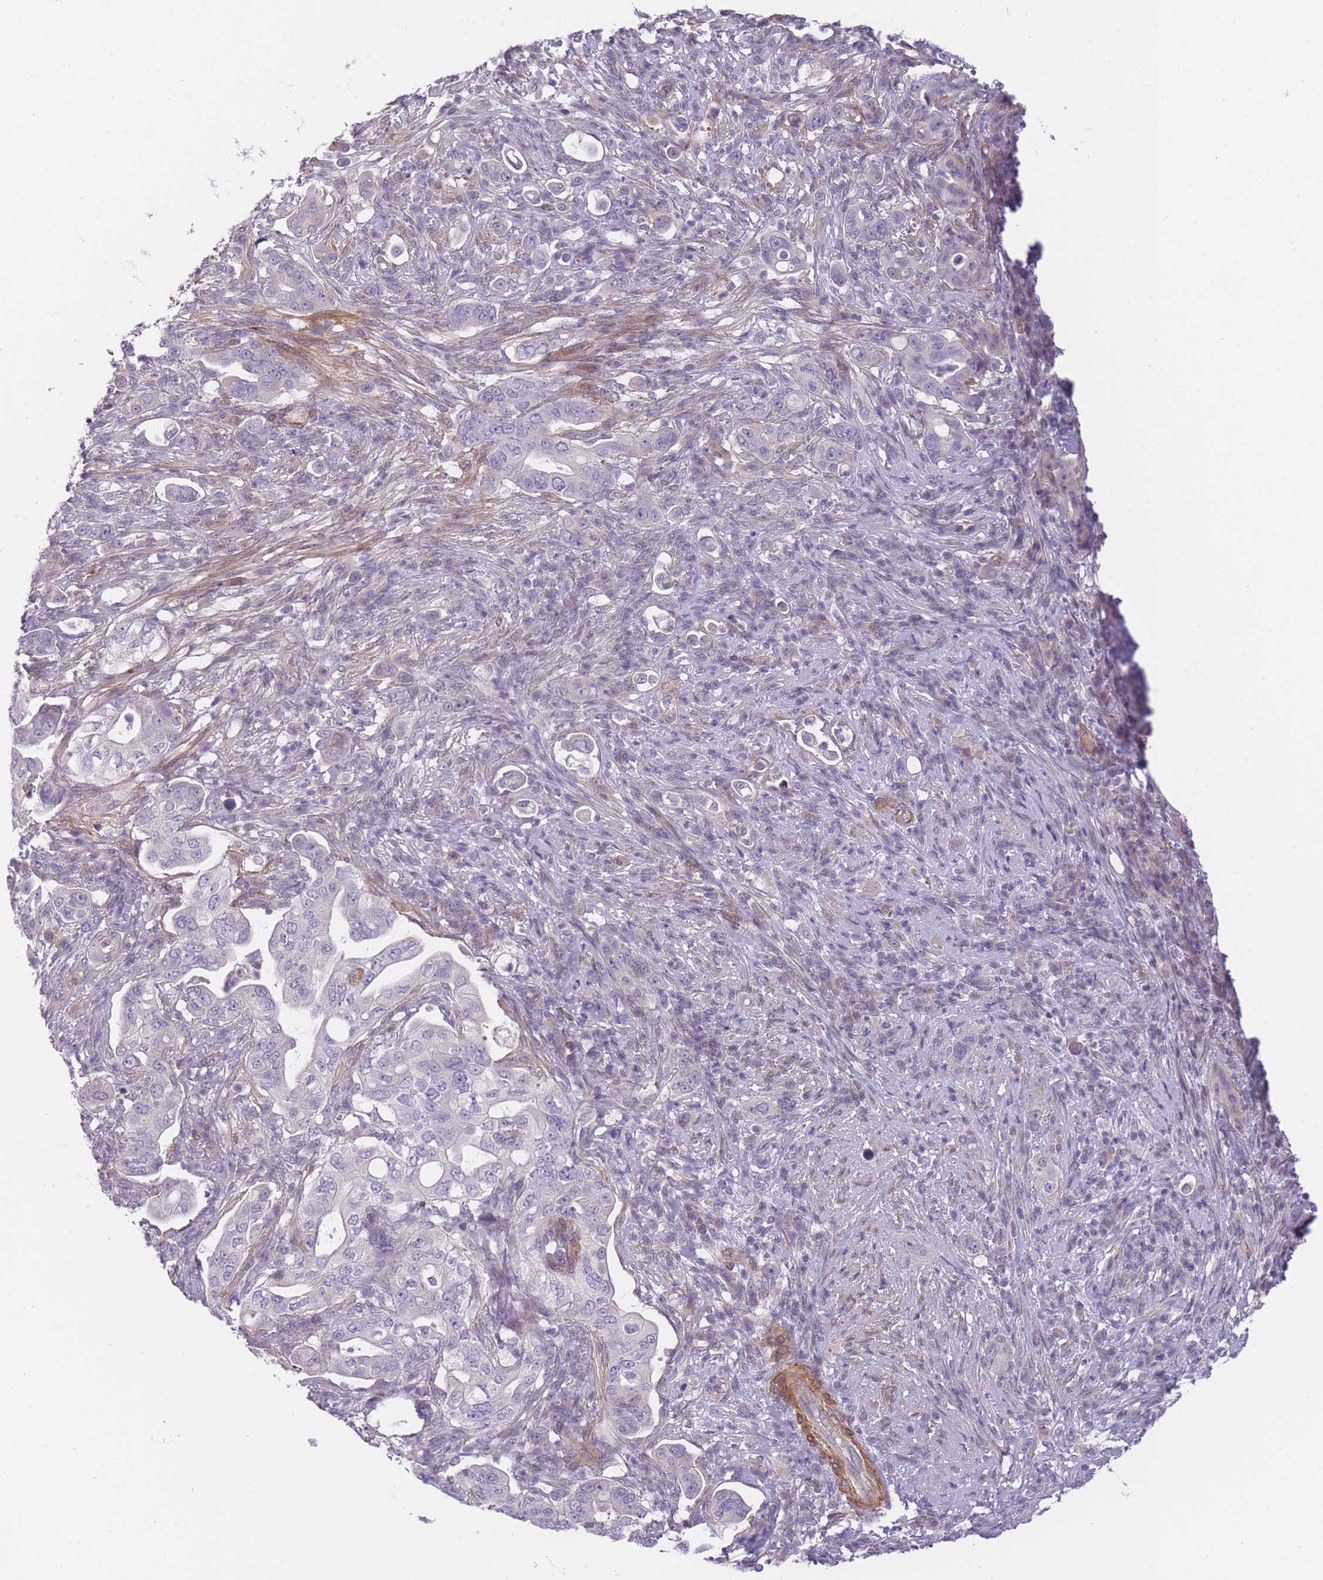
{"staining": {"intensity": "negative", "quantity": "none", "location": "none"}, "tissue": "pancreatic cancer", "cell_type": "Tumor cells", "image_type": "cancer", "snomed": [{"axis": "morphology", "description": "Normal tissue, NOS"}, {"axis": "morphology", "description": "Adenocarcinoma, NOS"}, {"axis": "topography", "description": "Lymph node"}, {"axis": "topography", "description": "Pancreas"}], "caption": "Pancreatic adenocarcinoma was stained to show a protein in brown. There is no significant staining in tumor cells.", "gene": "SLC7A6", "patient": {"sex": "female", "age": 67}}